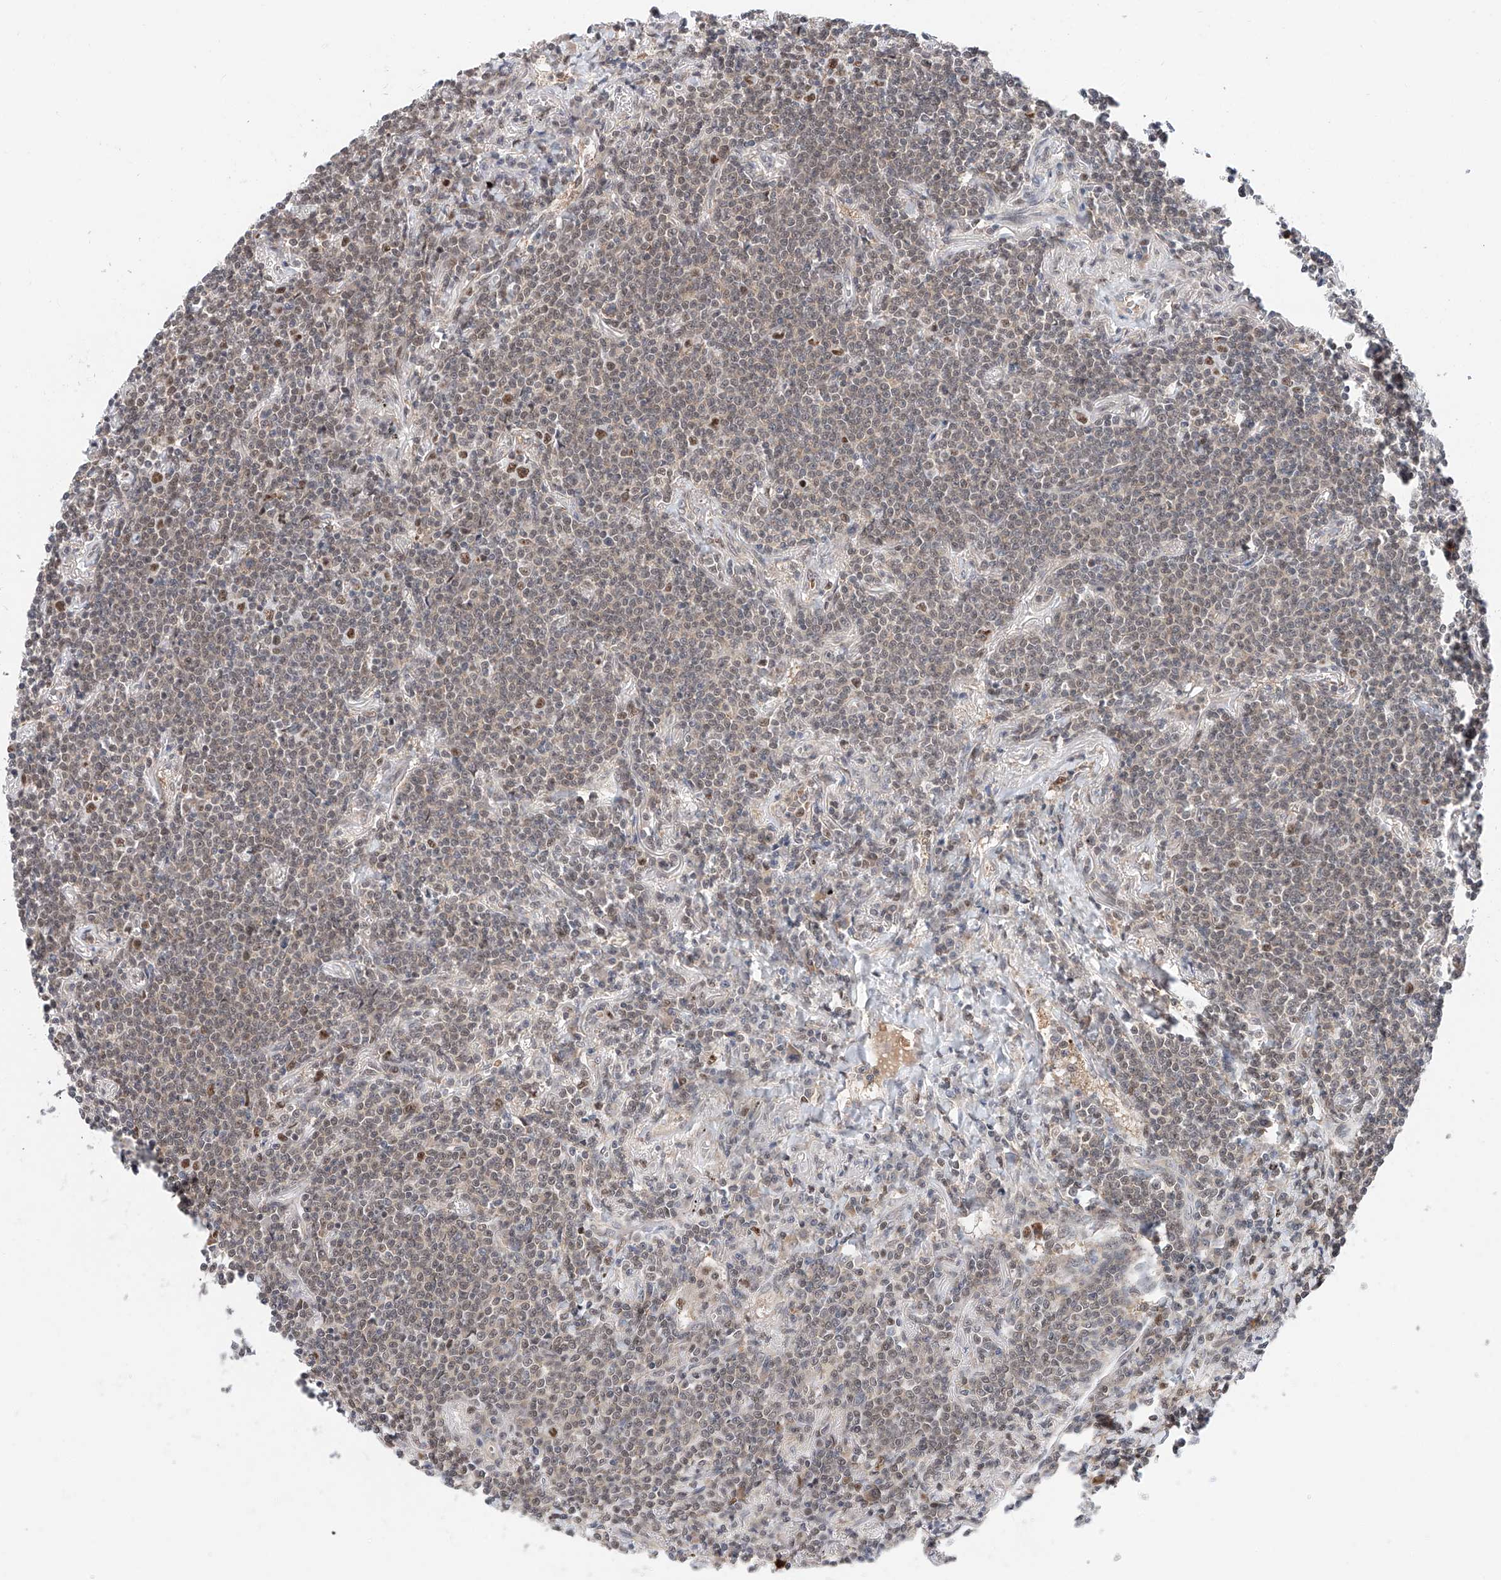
{"staining": {"intensity": "weak", "quantity": ">75%", "location": "nuclear"}, "tissue": "lymphoma", "cell_type": "Tumor cells", "image_type": "cancer", "snomed": [{"axis": "morphology", "description": "Malignant lymphoma, non-Hodgkin's type, Low grade"}, {"axis": "topography", "description": "Lung"}], "caption": "Brown immunohistochemical staining in lymphoma demonstrates weak nuclear positivity in approximately >75% of tumor cells.", "gene": "SNRNP200", "patient": {"sex": "female", "age": 71}}